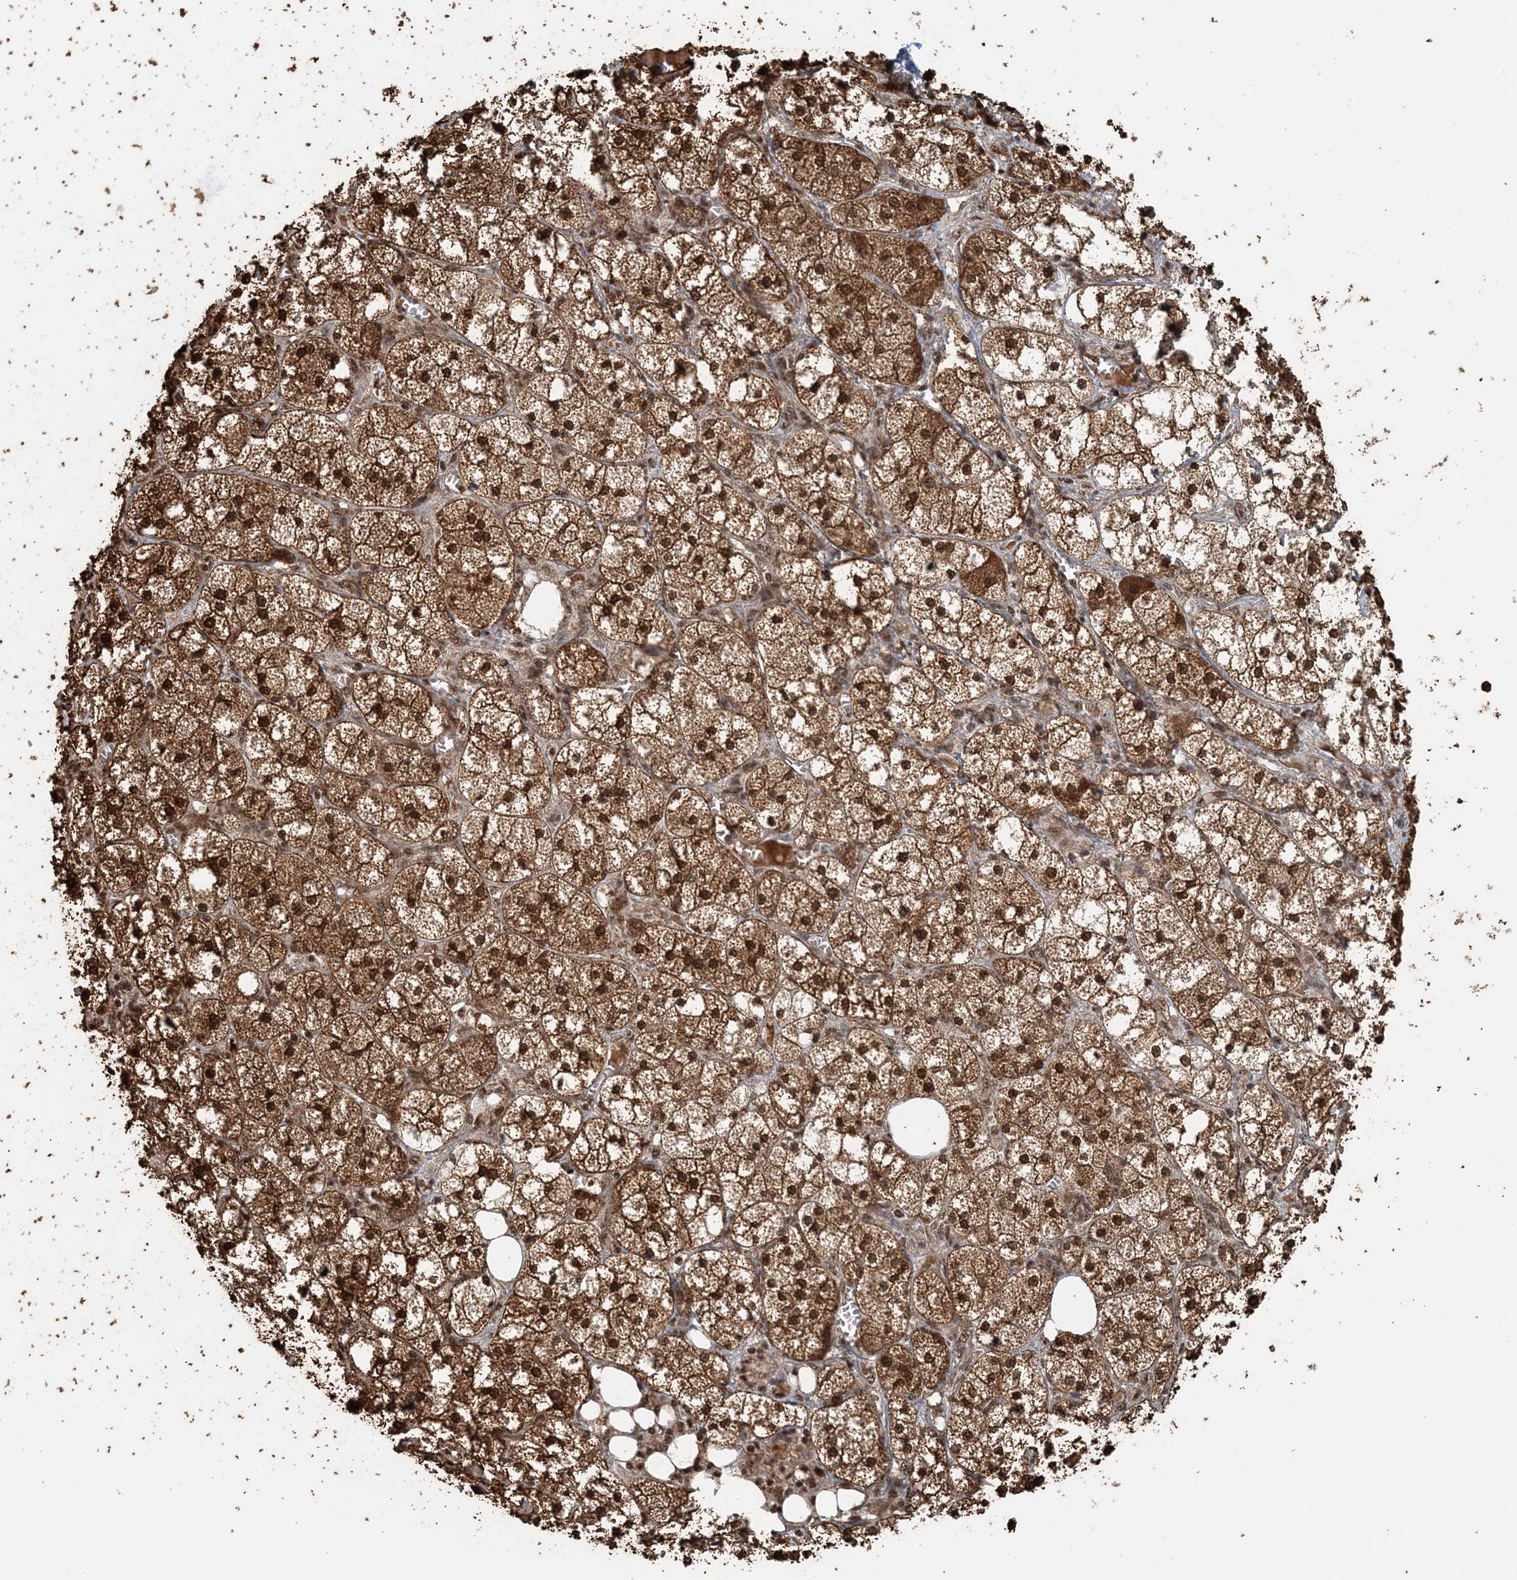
{"staining": {"intensity": "strong", "quantity": ">75%", "location": "cytoplasmic/membranous,nuclear"}, "tissue": "adrenal gland", "cell_type": "Glandular cells", "image_type": "normal", "snomed": [{"axis": "morphology", "description": "Normal tissue, NOS"}, {"axis": "topography", "description": "Adrenal gland"}], "caption": "About >75% of glandular cells in normal adrenal gland demonstrate strong cytoplasmic/membranous,nuclear protein expression as visualized by brown immunohistochemical staining.", "gene": "ARHGAP35", "patient": {"sex": "female", "age": 61}}